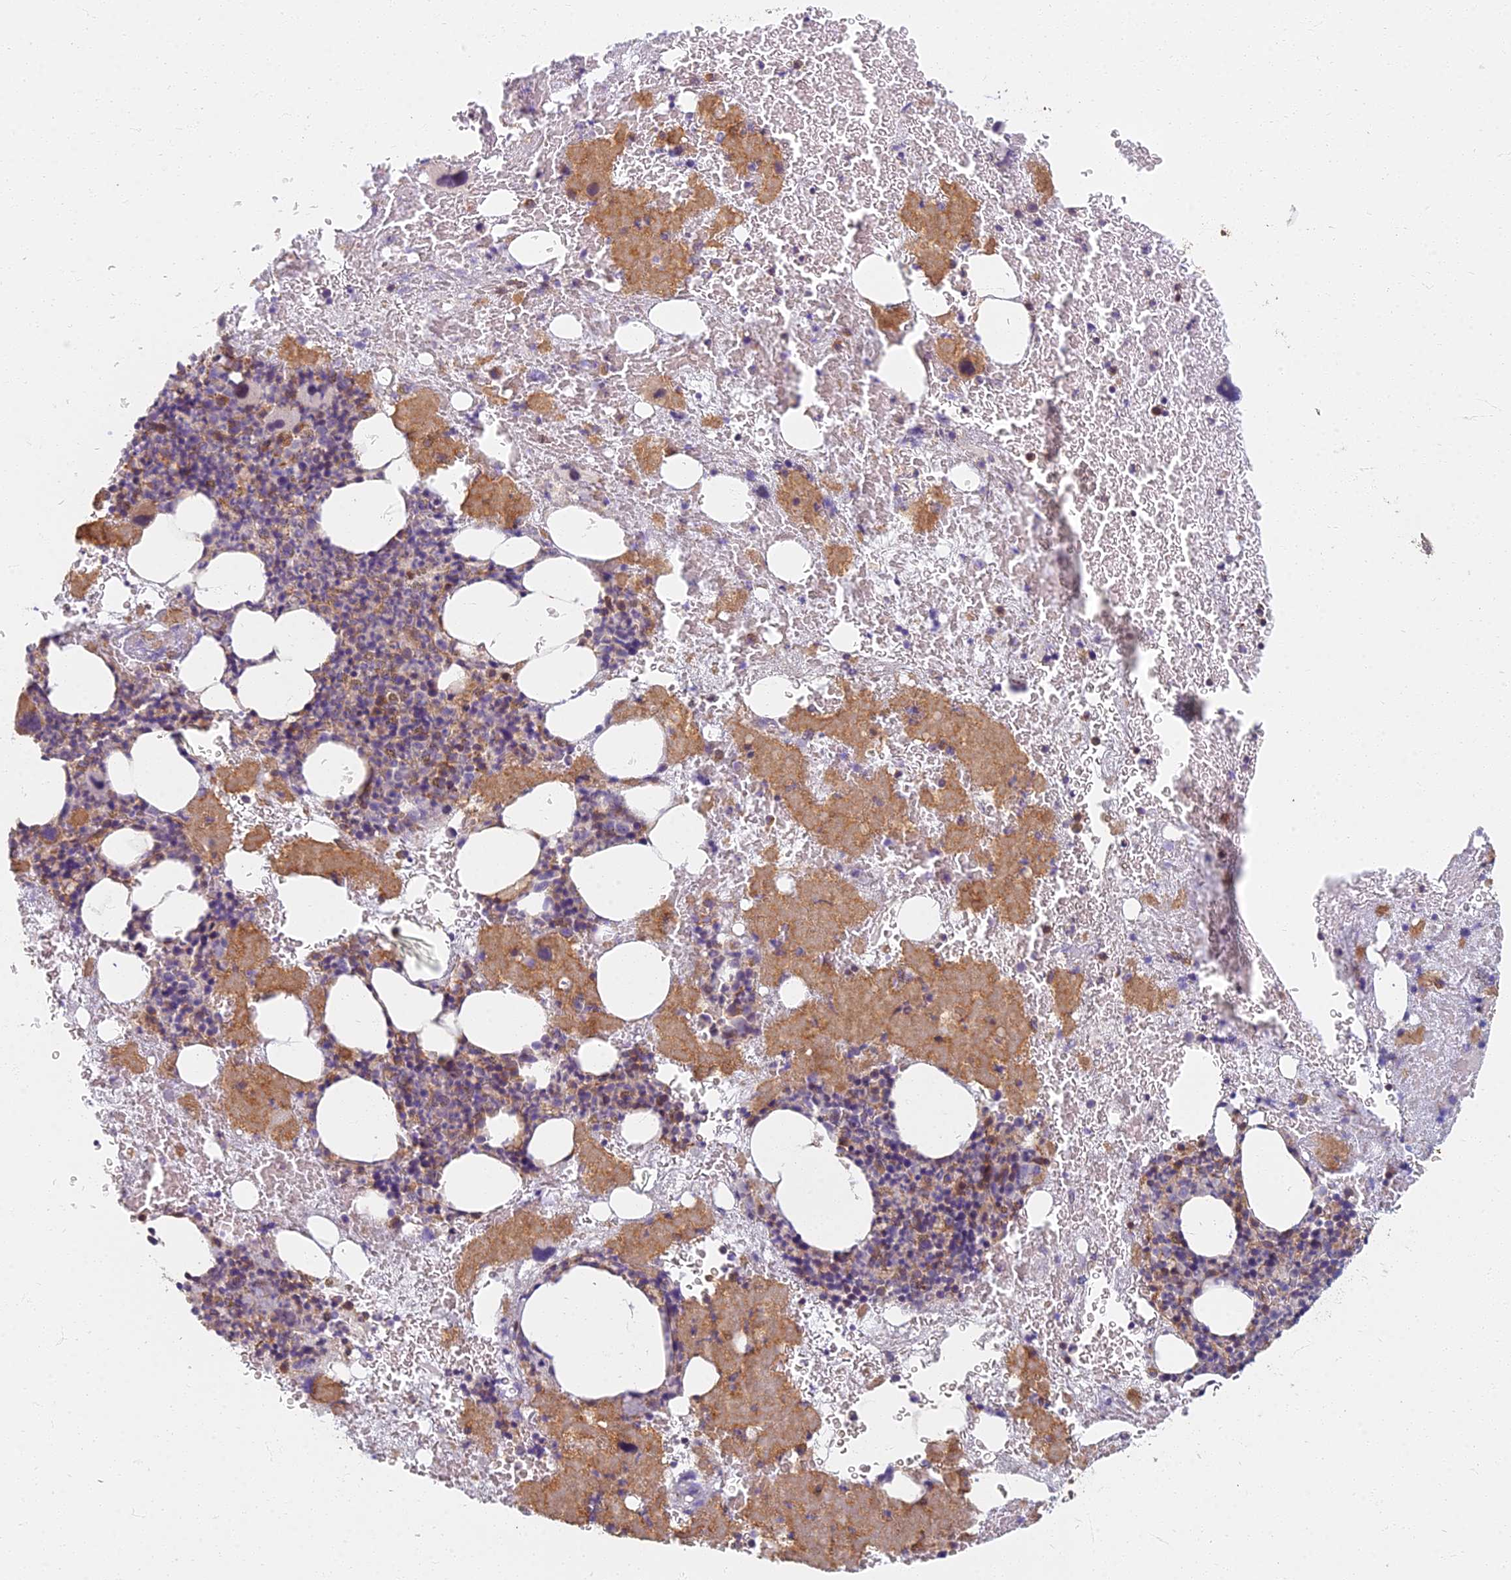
{"staining": {"intensity": "weak", "quantity": "25%-75%", "location": "cytoplasmic/membranous"}, "tissue": "bone marrow", "cell_type": "Hematopoietic cells", "image_type": "normal", "snomed": [{"axis": "morphology", "description": "Normal tissue, NOS"}, {"axis": "topography", "description": "Bone marrow"}], "caption": "Immunohistochemical staining of unremarkable human bone marrow displays weak cytoplasmic/membranous protein expression in about 25%-75% of hematopoietic cells.", "gene": "RBSN", "patient": {"sex": "male", "age": 53}}